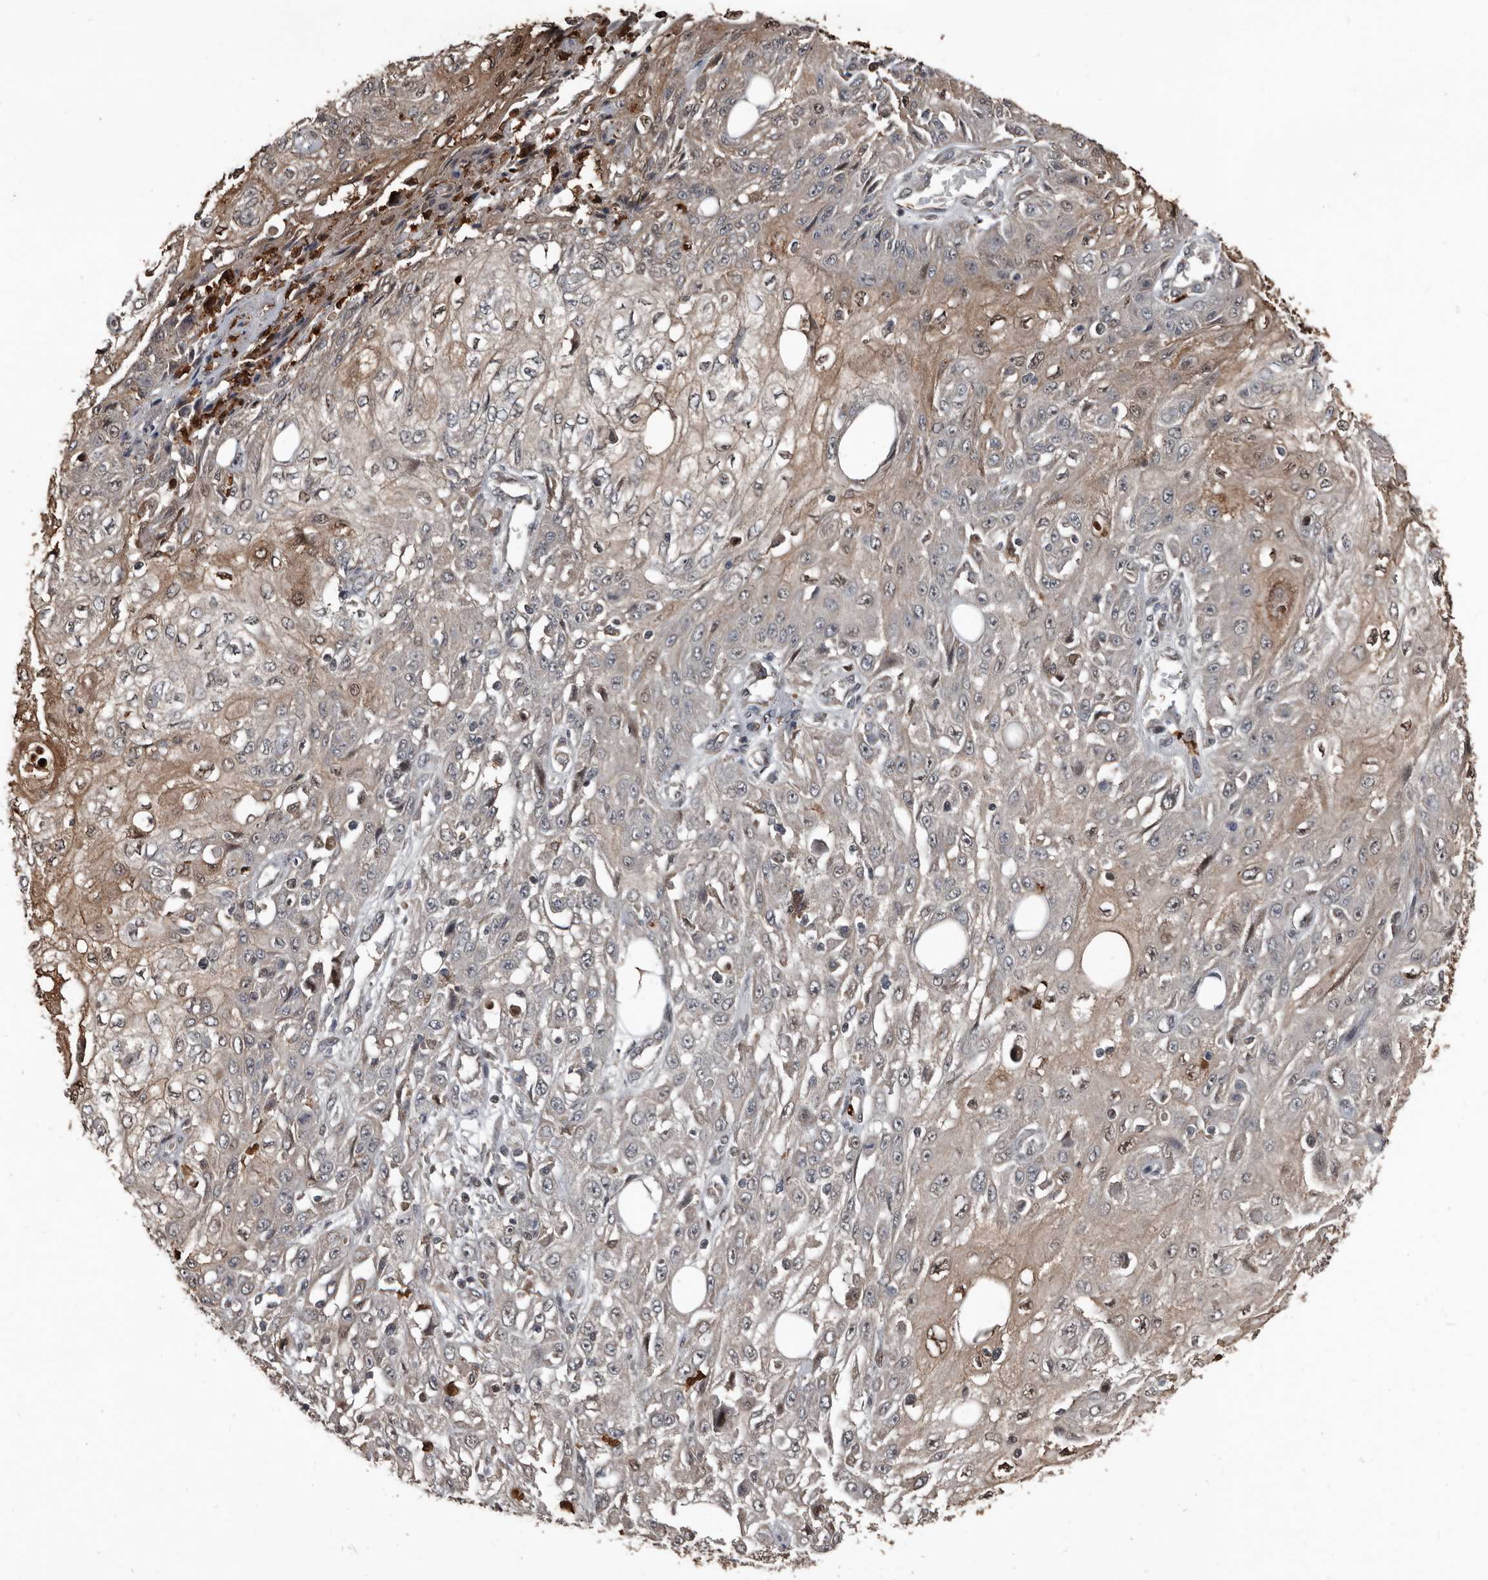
{"staining": {"intensity": "moderate", "quantity": "<25%", "location": "cytoplasmic/membranous,nuclear"}, "tissue": "skin cancer", "cell_type": "Tumor cells", "image_type": "cancer", "snomed": [{"axis": "morphology", "description": "Squamous cell carcinoma, NOS"}, {"axis": "morphology", "description": "Squamous cell carcinoma, metastatic, NOS"}, {"axis": "topography", "description": "Skin"}, {"axis": "topography", "description": "Lymph node"}], "caption": "About <25% of tumor cells in skin cancer (metastatic squamous cell carcinoma) show moderate cytoplasmic/membranous and nuclear protein positivity as visualized by brown immunohistochemical staining.", "gene": "FSBP", "patient": {"sex": "male", "age": 75}}